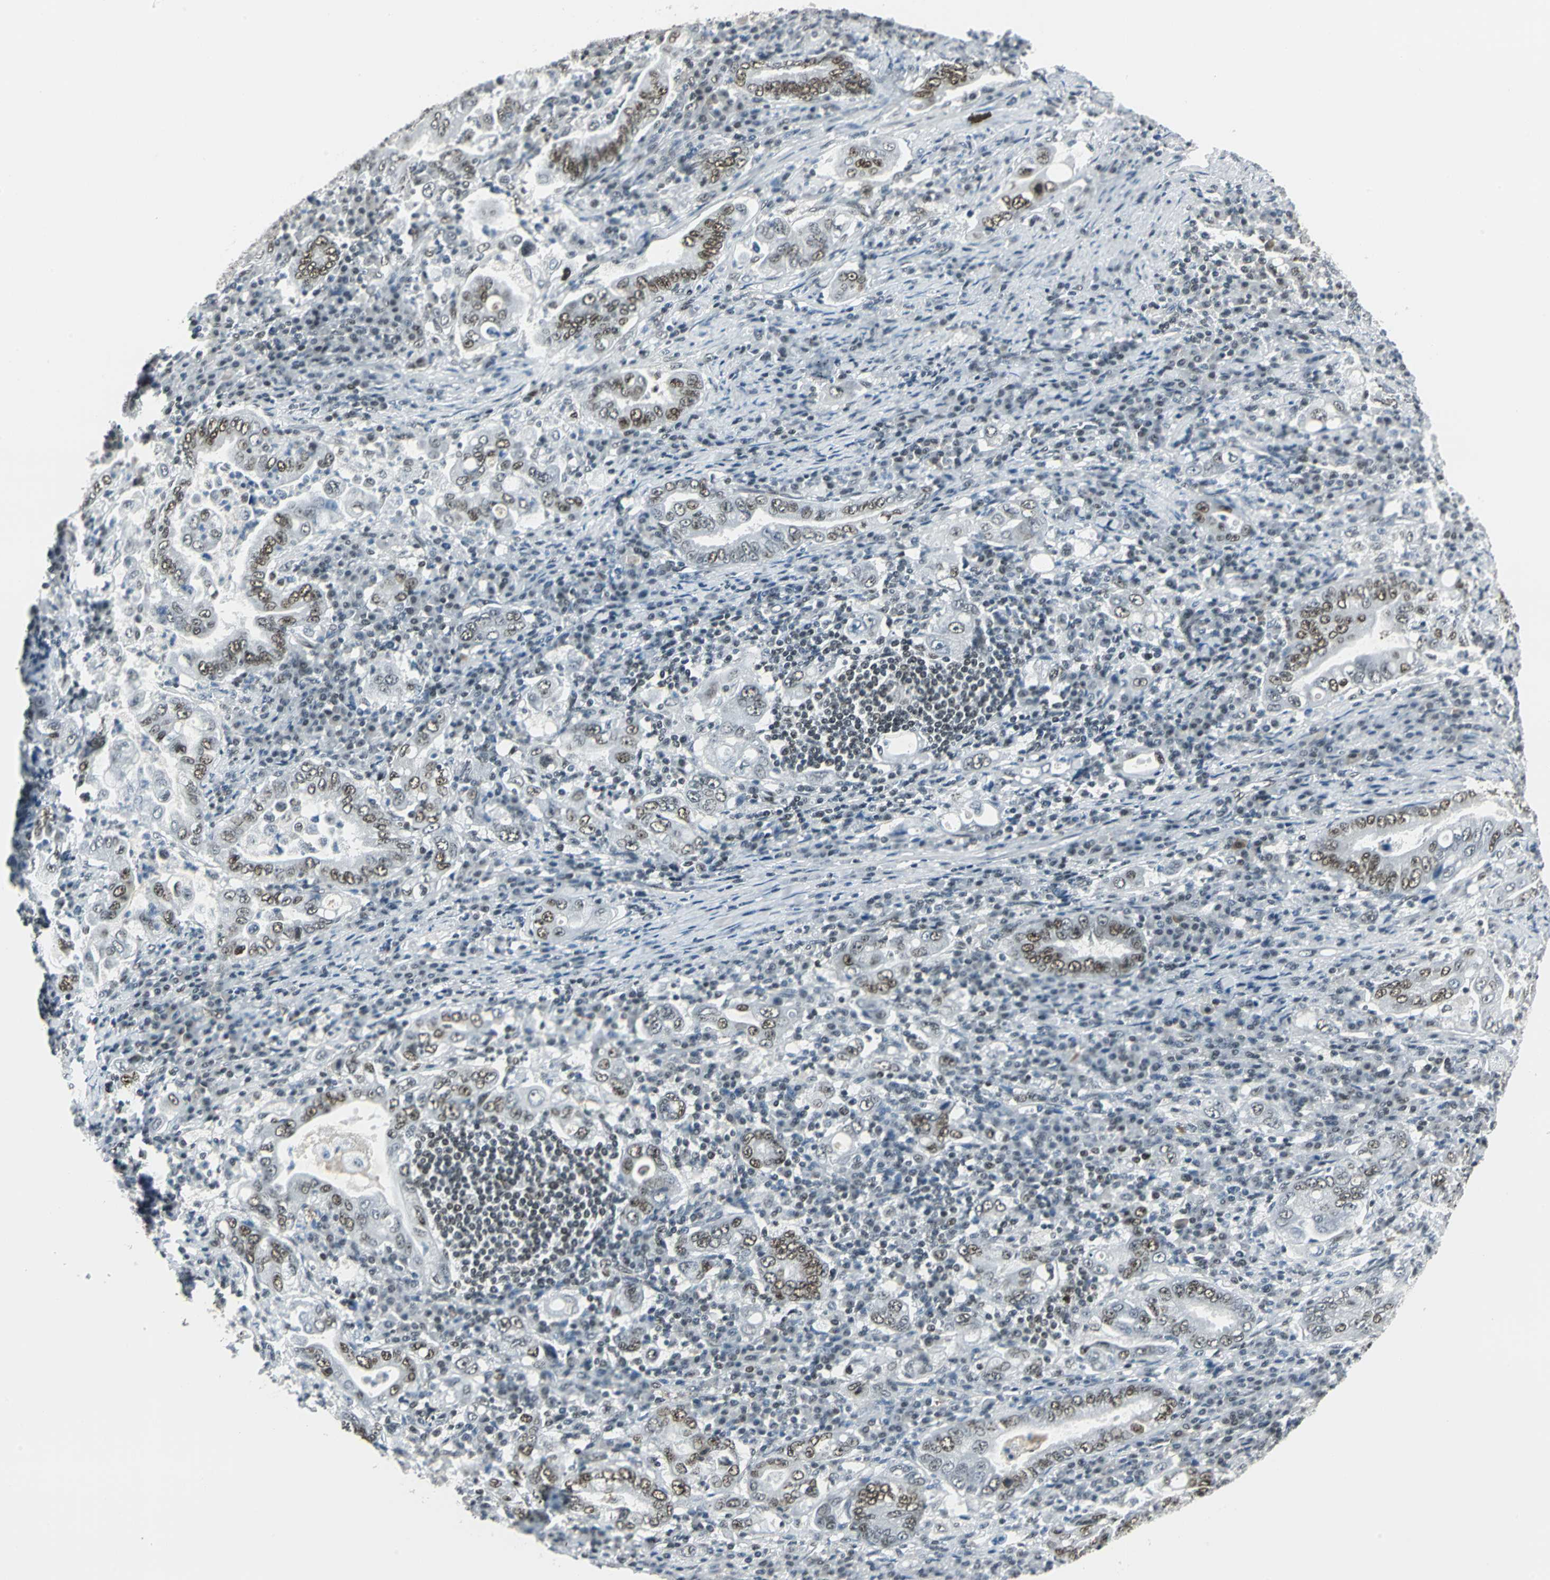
{"staining": {"intensity": "strong", "quantity": ">75%", "location": "nuclear"}, "tissue": "stomach cancer", "cell_type": "Tumor cells", "image_type": "cancer", "snomed": [{"axis": "morphology", "description": "Normal tissue, NOS"}, {"axis": "morphology", "description": "Adenocarcinoma, NOS"}, {"axis": "topography", "description": "Esophagus"}, {"axis": "topography", "description": "Stomach, upper"}, {"axis": "topography", "description": "Peripheral nerve tissue"}], "caption": "Approximately >75% of tumor cells in adenocarcinoma (stomach) reveal strong nuclear protein positivity as visualized by brown immunohistochemical staining.", "gene": "ADNP", "patient": {"sex": "male", "age": 62}}